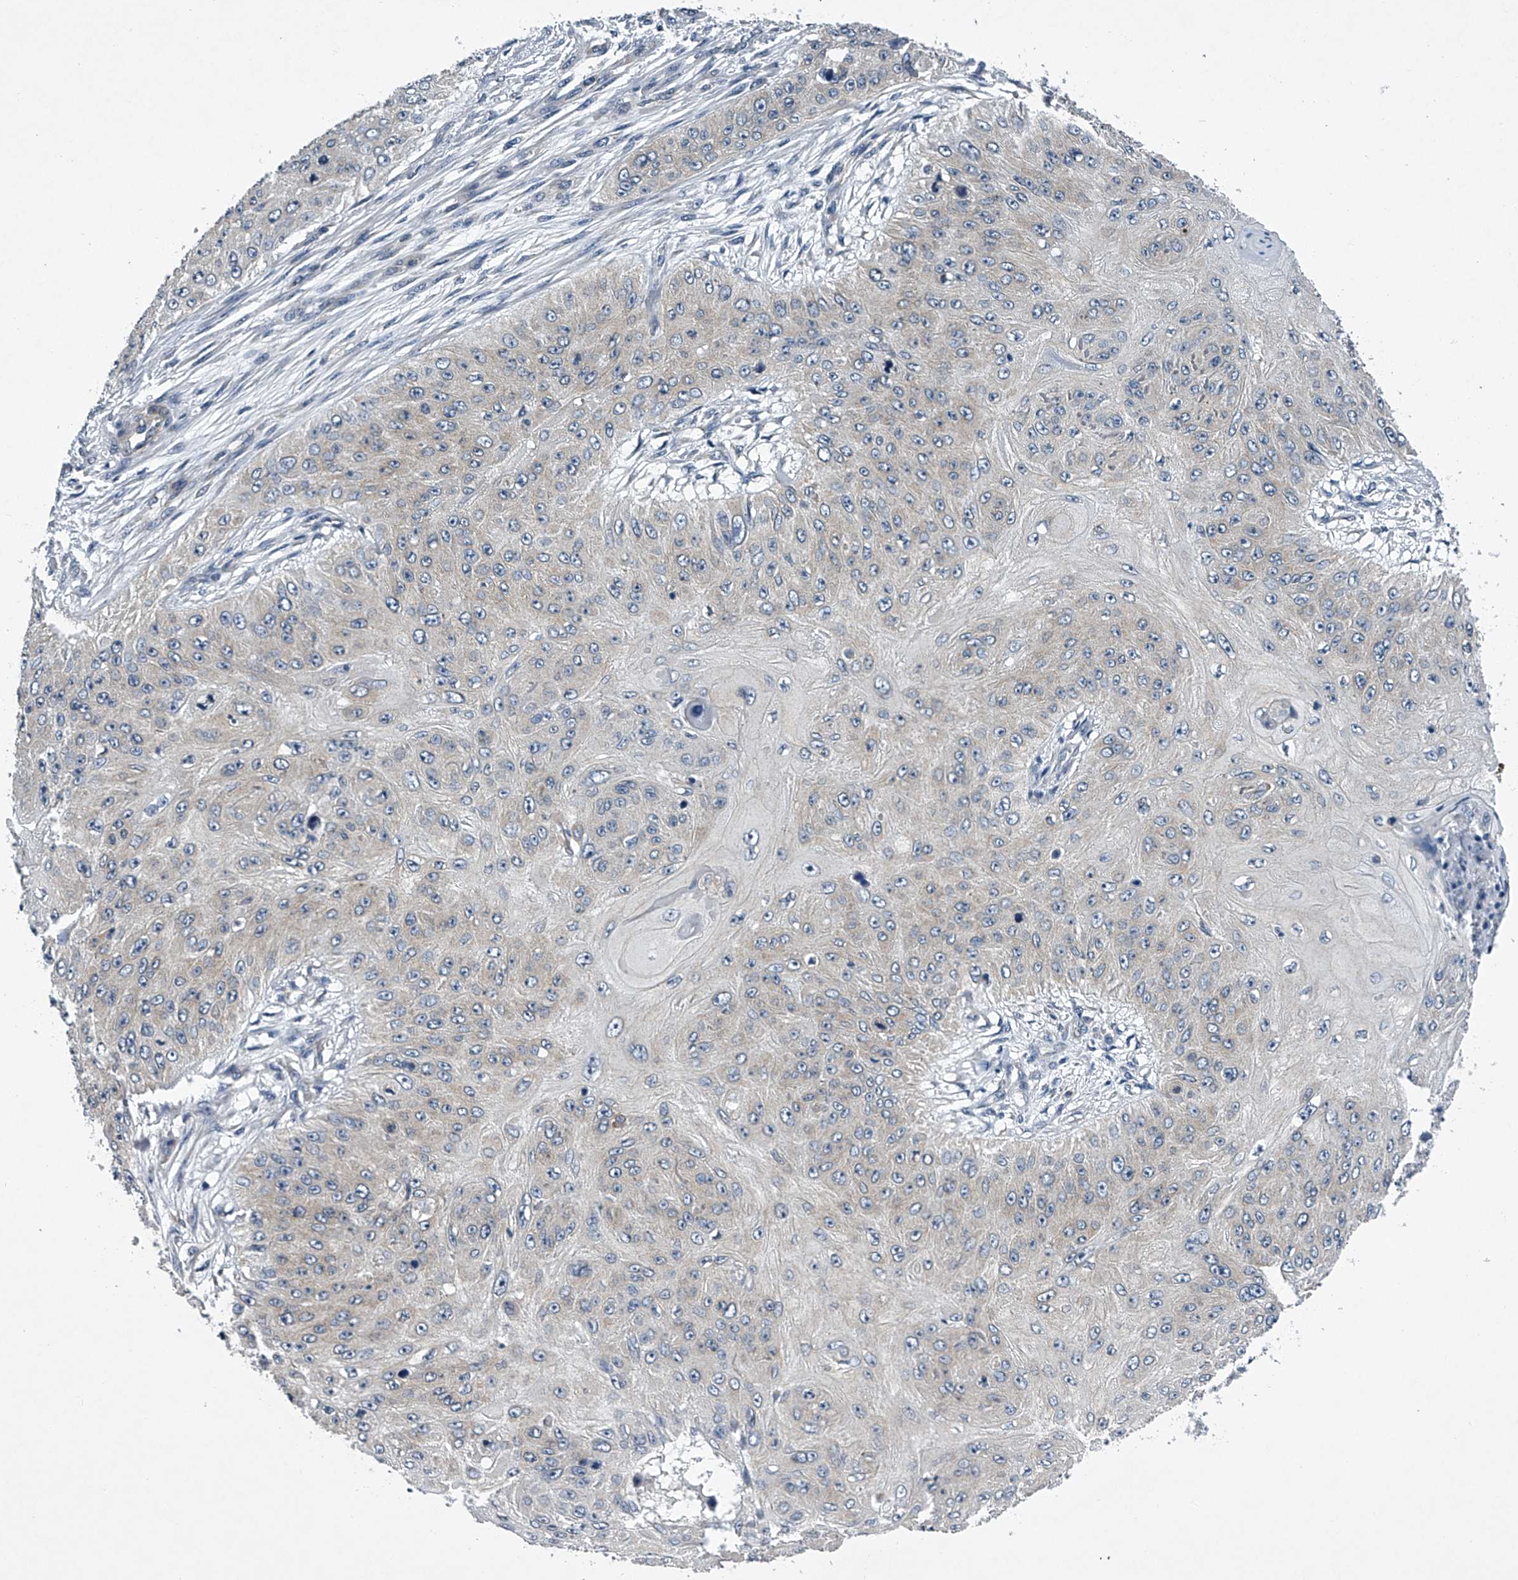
{"staining": {"intensity": "negative", "quantity": "none", "location": "none"}, "tissue": "skin cancer", "cell_type": "Tumor cells", "image_type": "cancer", "snomed": [{"axis": "morphology", "description": "Squamous cell carcinoma, NOS"}, {"axis": "topography", "description": "Skin"}], "caption": "This is an IHC photomicrograph of skin squamous cell carcinoma. There is no staining in tumor cells.", "gene": "RNF5", "patient": {"sex": "female", "age": 80}}